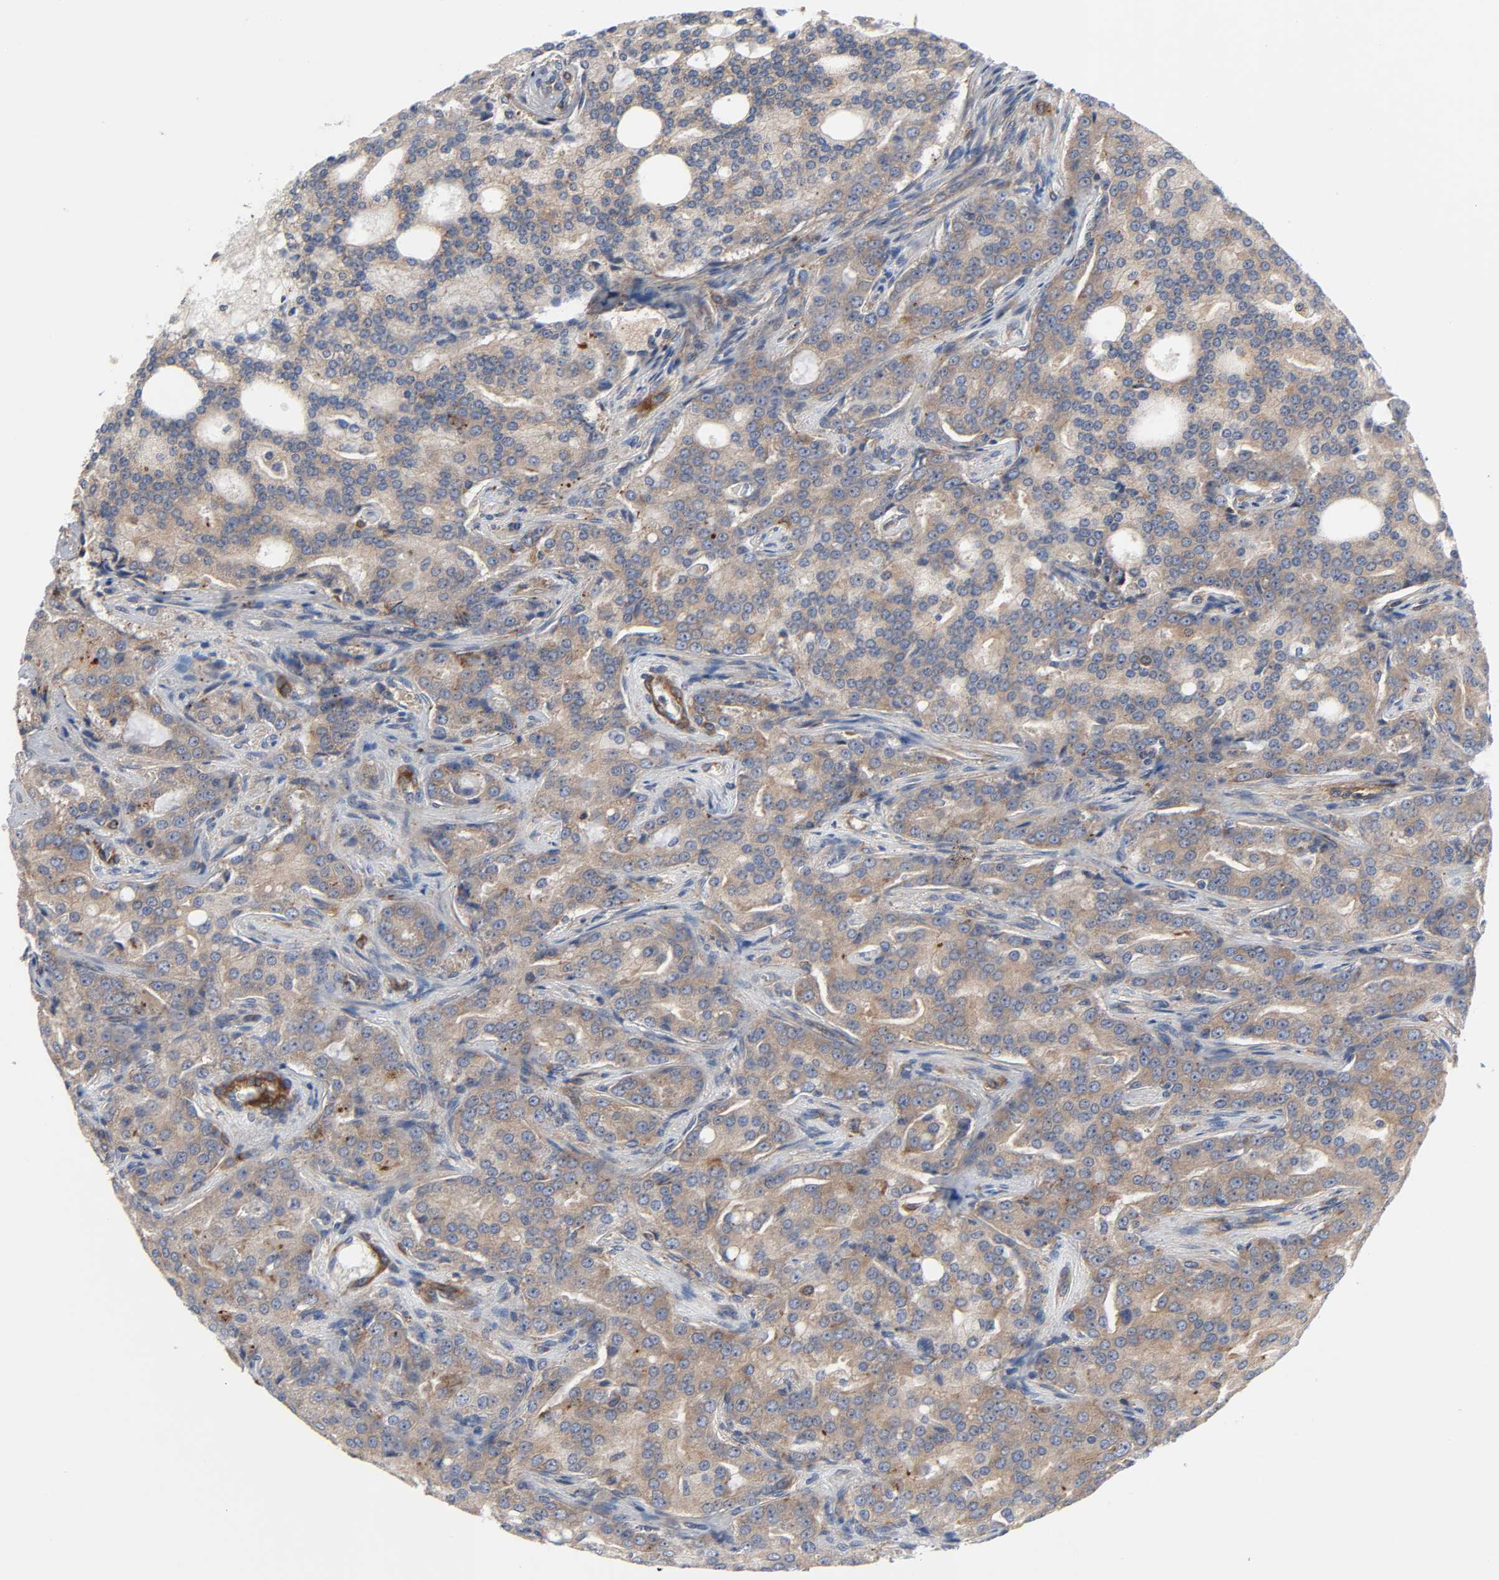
{"staining": {"intensity": "weak", "quantity": ">75%", "location": "cytoplasmic/membranous"}, "tissue": "prostate cancer", "cell_type": "Tumor cells", "image_type": "cancer", "snomed": [{"axis": "morphology", "description": "Adenocarcinoma, High grade"}, {"axis": "topography", "description": "Prostate"}], "caption": "IHC photomicrograph of neoplastic tissue: prostate high-grade adenocarcinoma stained using IHC reveals low levels of weak protein expression localized specifically in the cytoplasmic/membranous of tumor cells, appearing as a cytoplasmic/membranous brown color.", "gene": "ARHGAP1", "patient": {"sex": "male", "age": 72}}